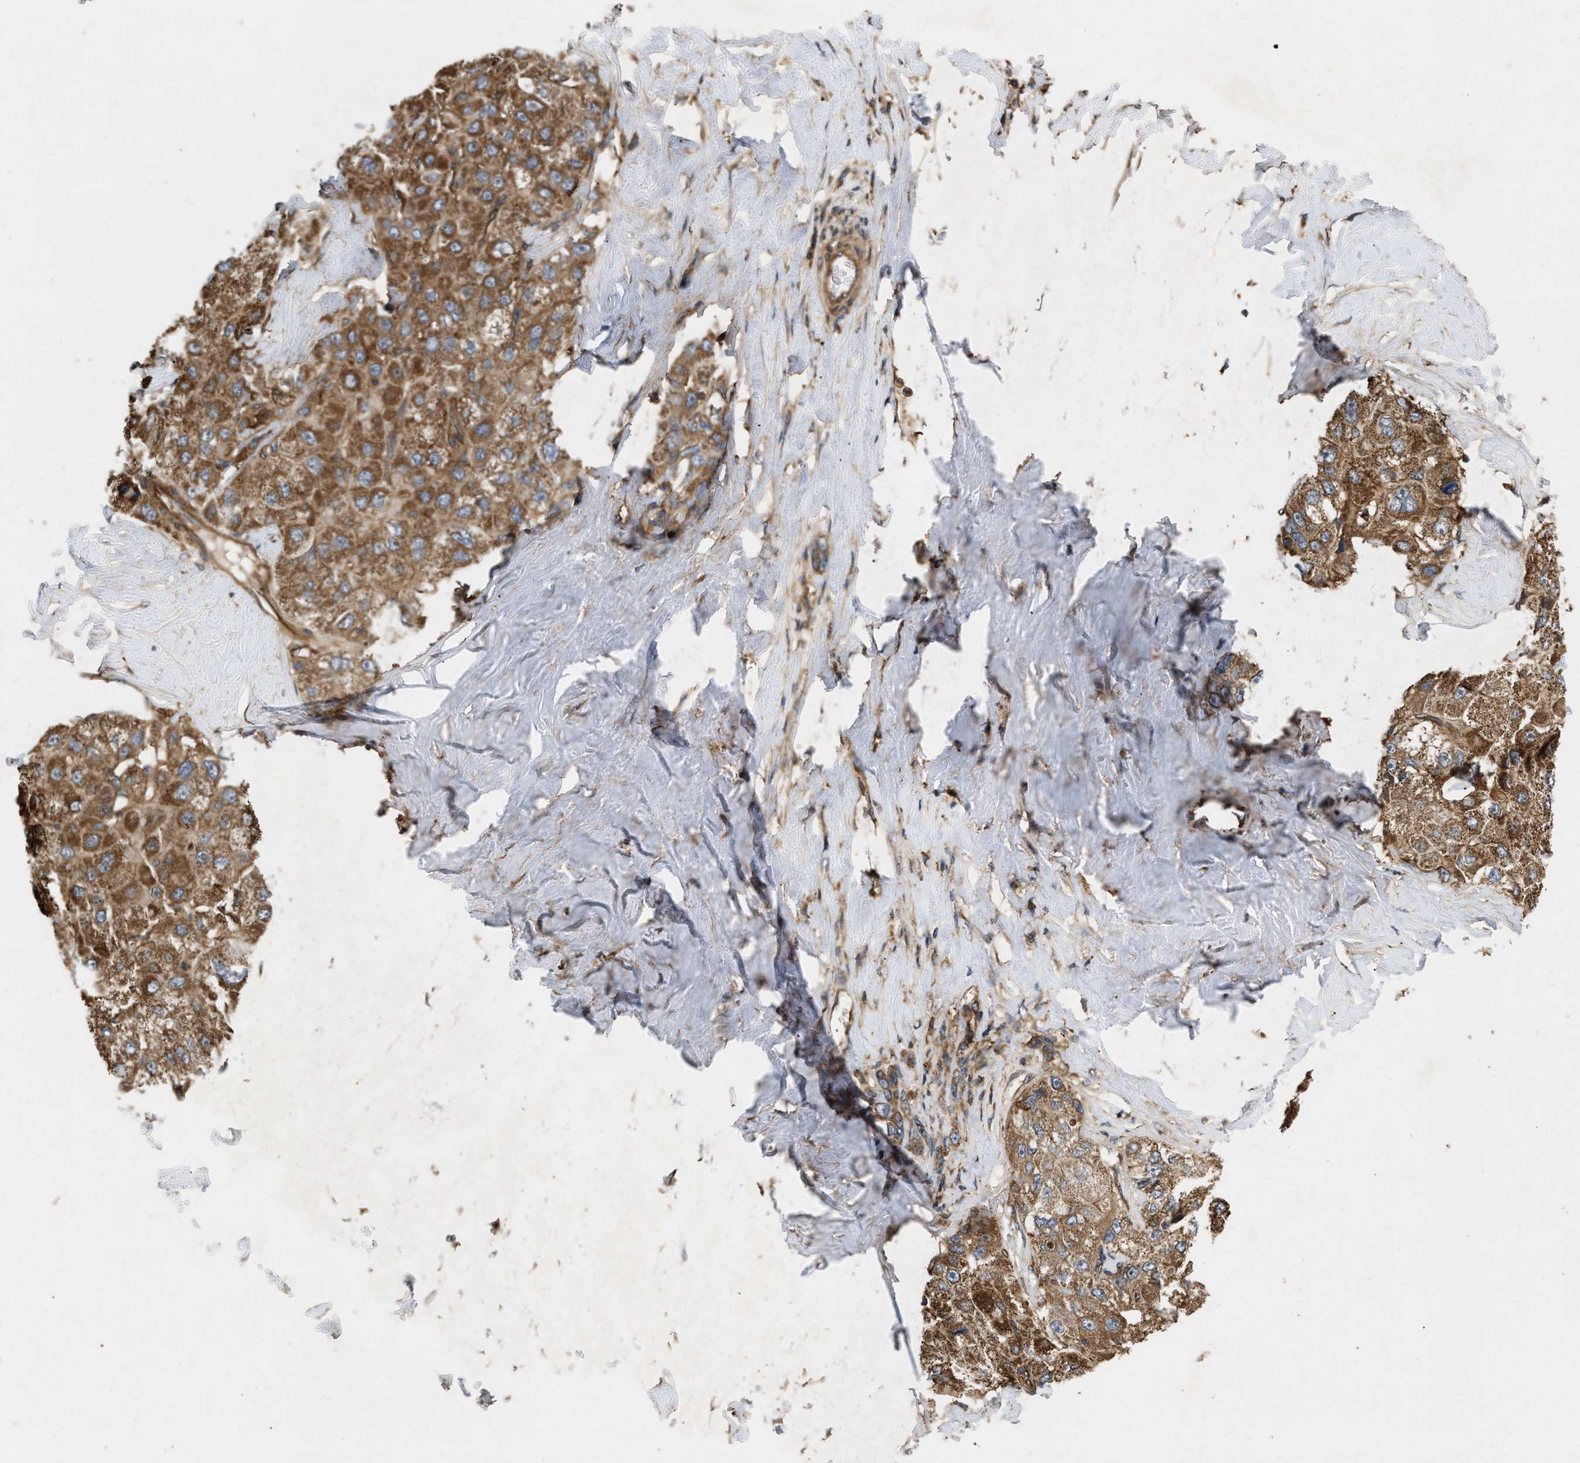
{"staining": {"intensity": "strong", "quantity": ">75%", "location": "cytoplasmic/membranous"}, "tissue": "liver cancer", "cell_type": "Tumor cells", "image_type": "cancer", "snomed": [{"axis": "morphology", "description": "Carcinoma, Hepatocellular, NOS"}, {"axis": "topography", "description": "Liver"}], "caption": "Immunohistochemical staining of human liver hepatocellular carcinoma displays high levels of strong cytoplasmic/membranous staining in approximately >75% of tumor cells.", "gene": "GNB4", "patient": {"sex": "male", "age": 80}}